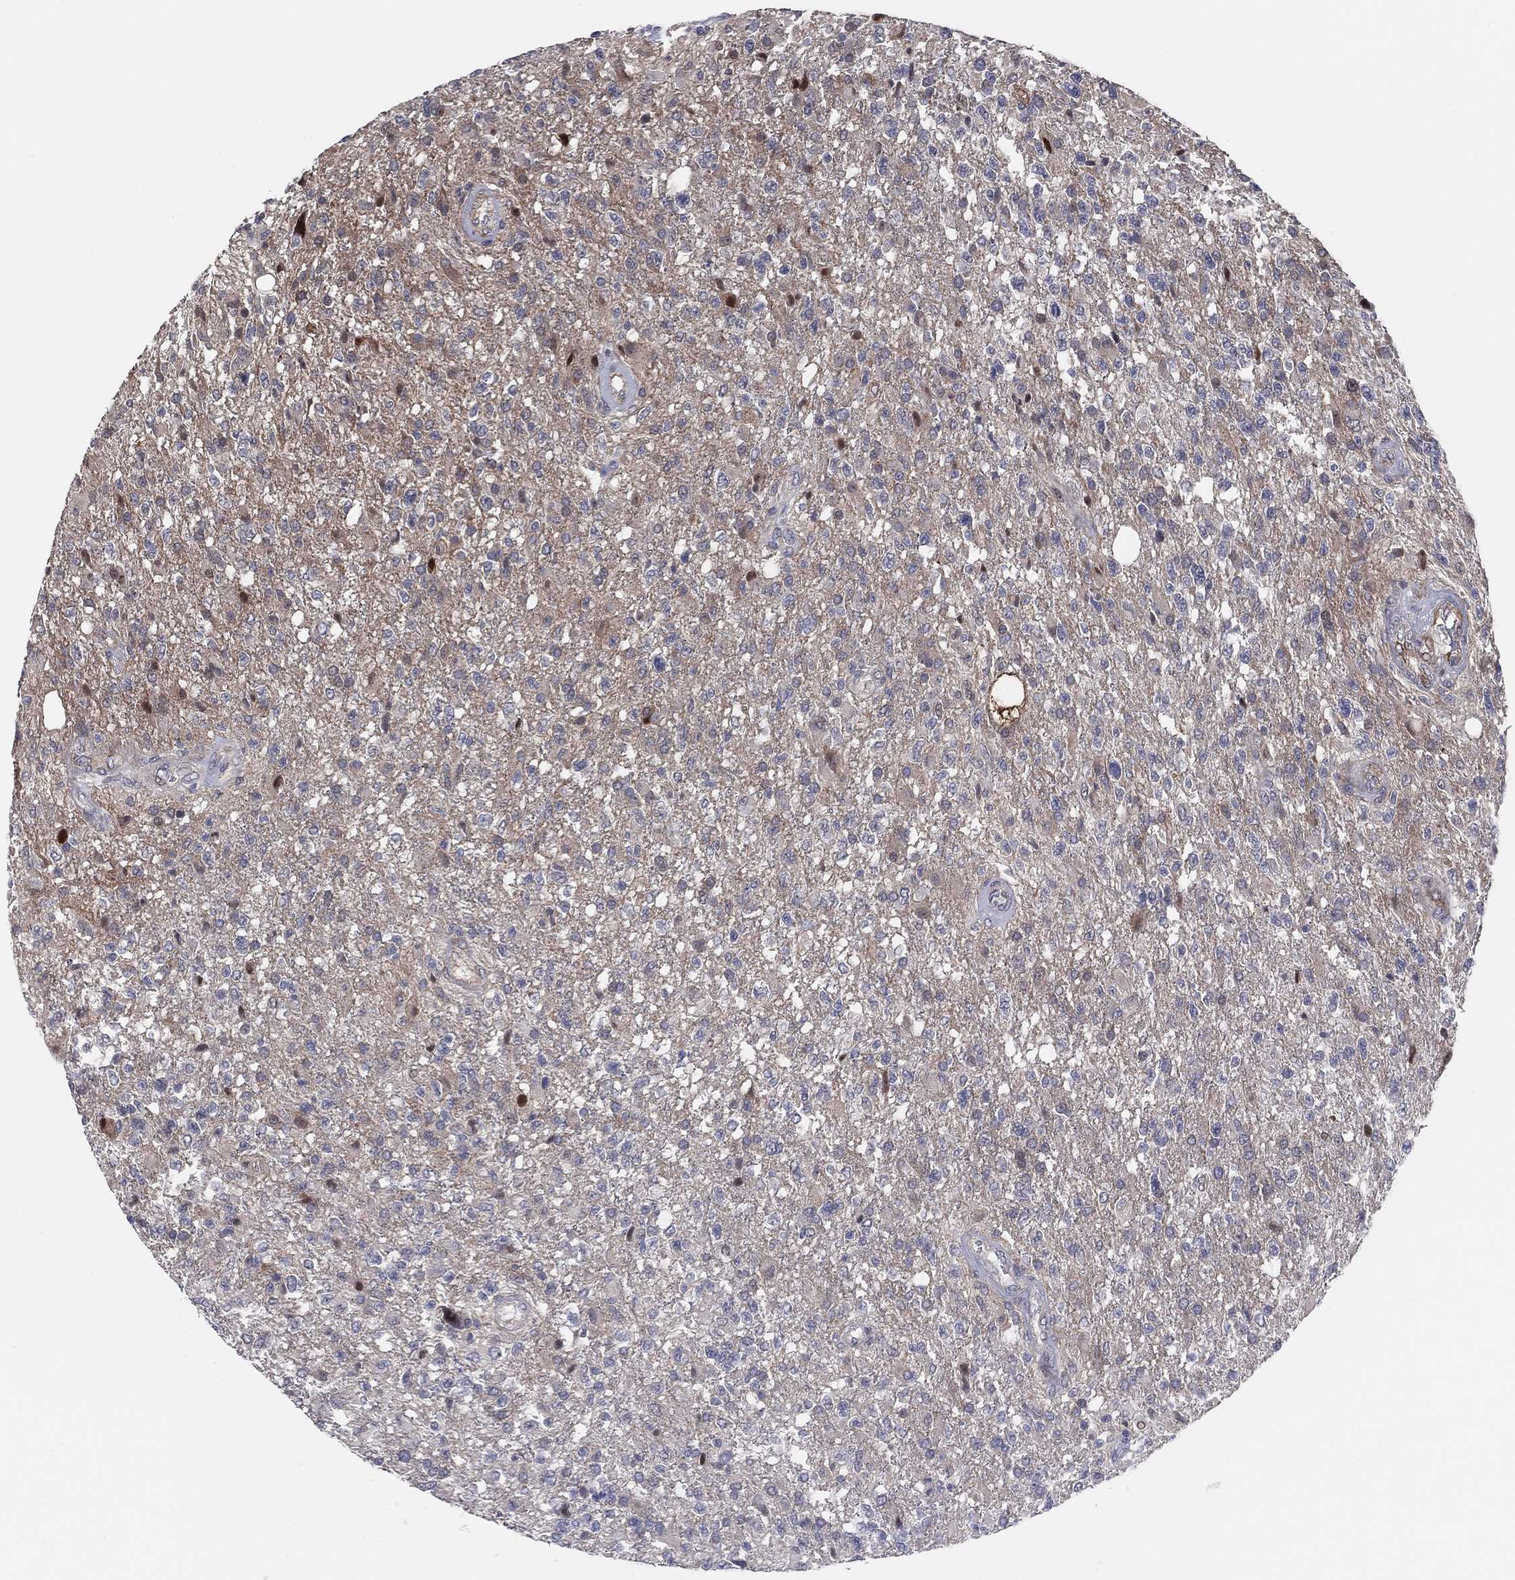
{"staining": {"intensity": "weak", "quantity": "25%-75%", "location": "cytoplasmic/membranous"}, "tissue": "glioma", "cell_type": "Tumor cells", "image_type": "cancer", "snomed": [{"axis": "morphology", "description": "Glioma, malignant, High grade"}, {"axis": "topography", "description": "Brain"}], "caption": "Immunohistochemical staining of human high-grade glioma (malignant) reveals low levels of weak cytoplasmic/membranous positivity in about 25%-75% of tumor cells. (Stains: DAB in brown, nuclei in blue, Microscopy: brightfield microscopy at high magnification).", "gene": "UTP14A", "patient": {"sex": "male", "age": 56}}